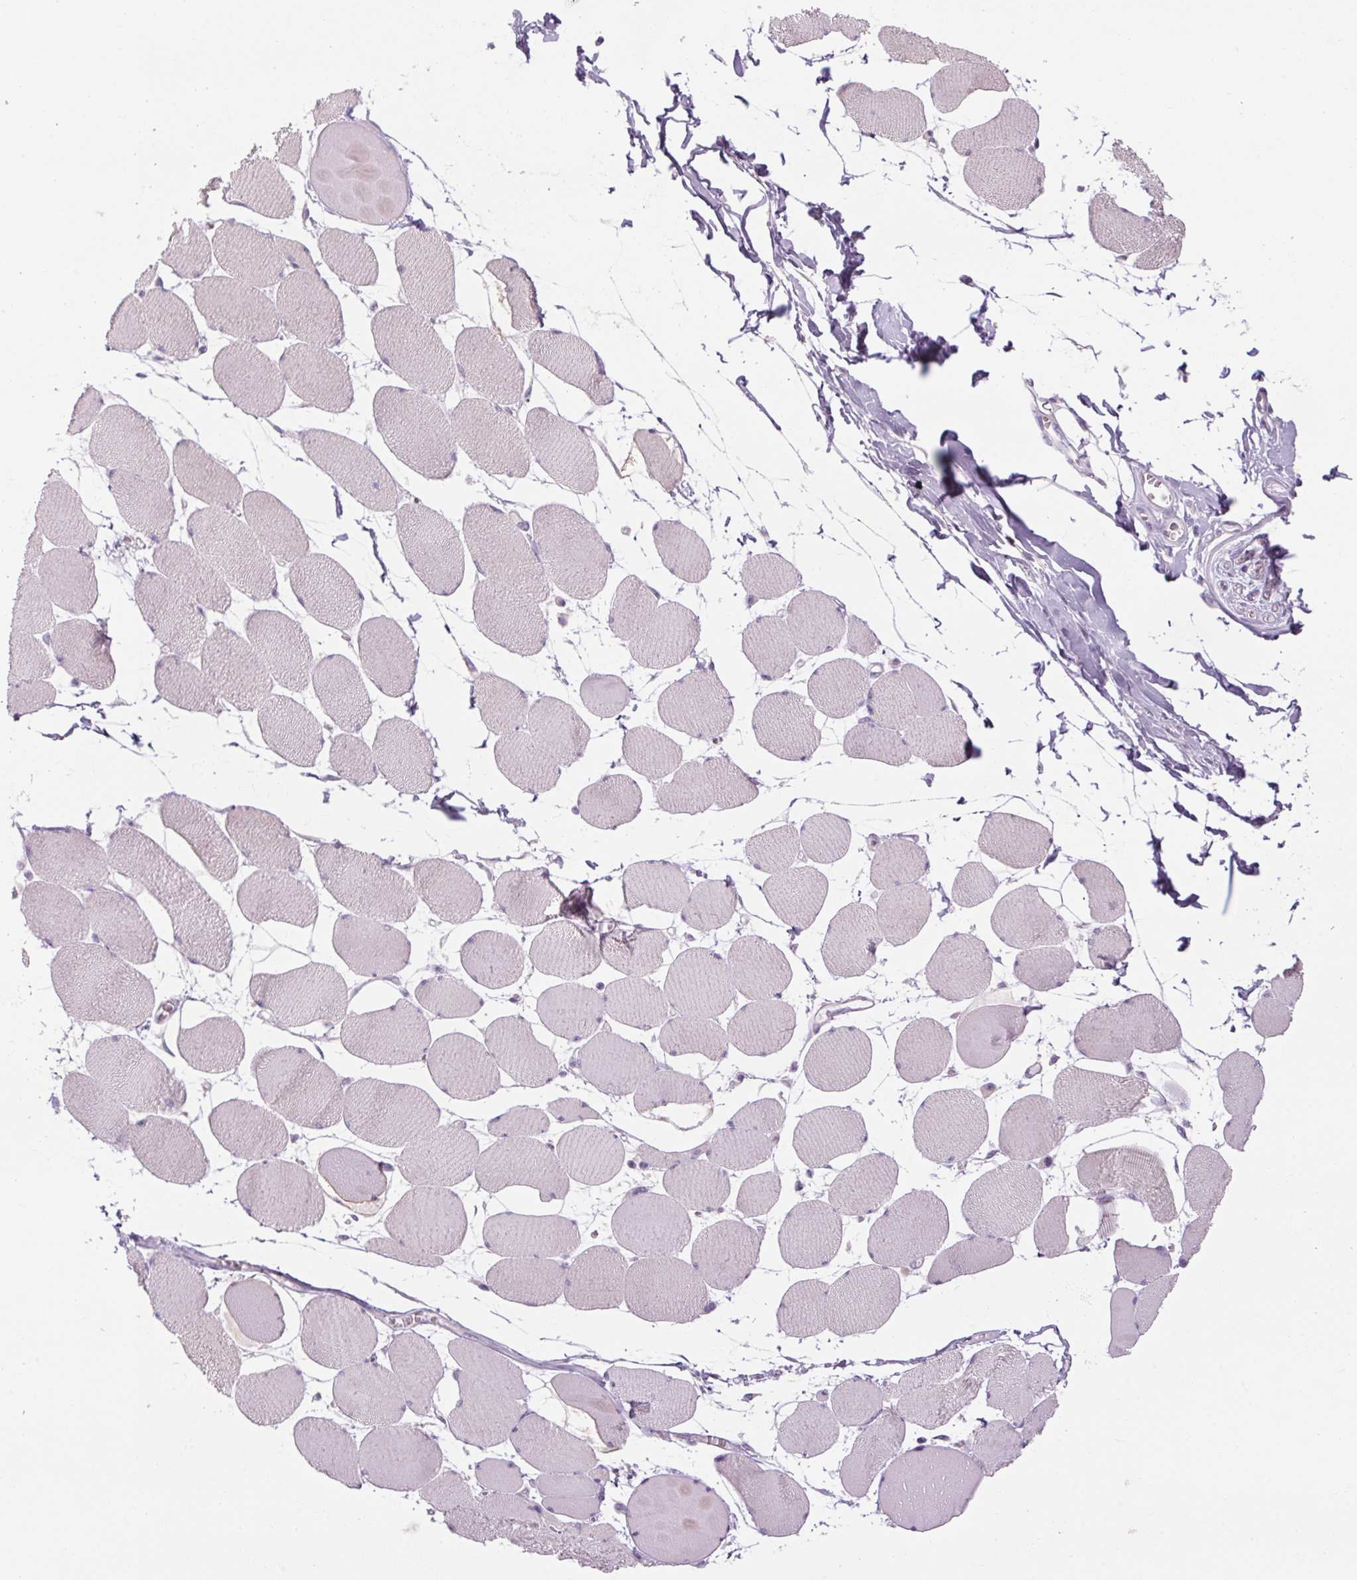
{"staining": {"intensity": "negative", "quantity": "none", "location": "none"}, "tissue": "skeletal muscle", "cell_type": "Myocytes", "image_type": "normal", "snomed": [{"axis": "morphology", "description": "Normal tissue, NOS"}, {"axis": "topography", "description": "Skeletal muscle"}], "caption": "The immunohistochemistry (IHC) photomicrograph has no significant positivity in myocytes of skeletal muscle.", "gene": "RPTN", "patient": {"sex": "female", "age": 75}}